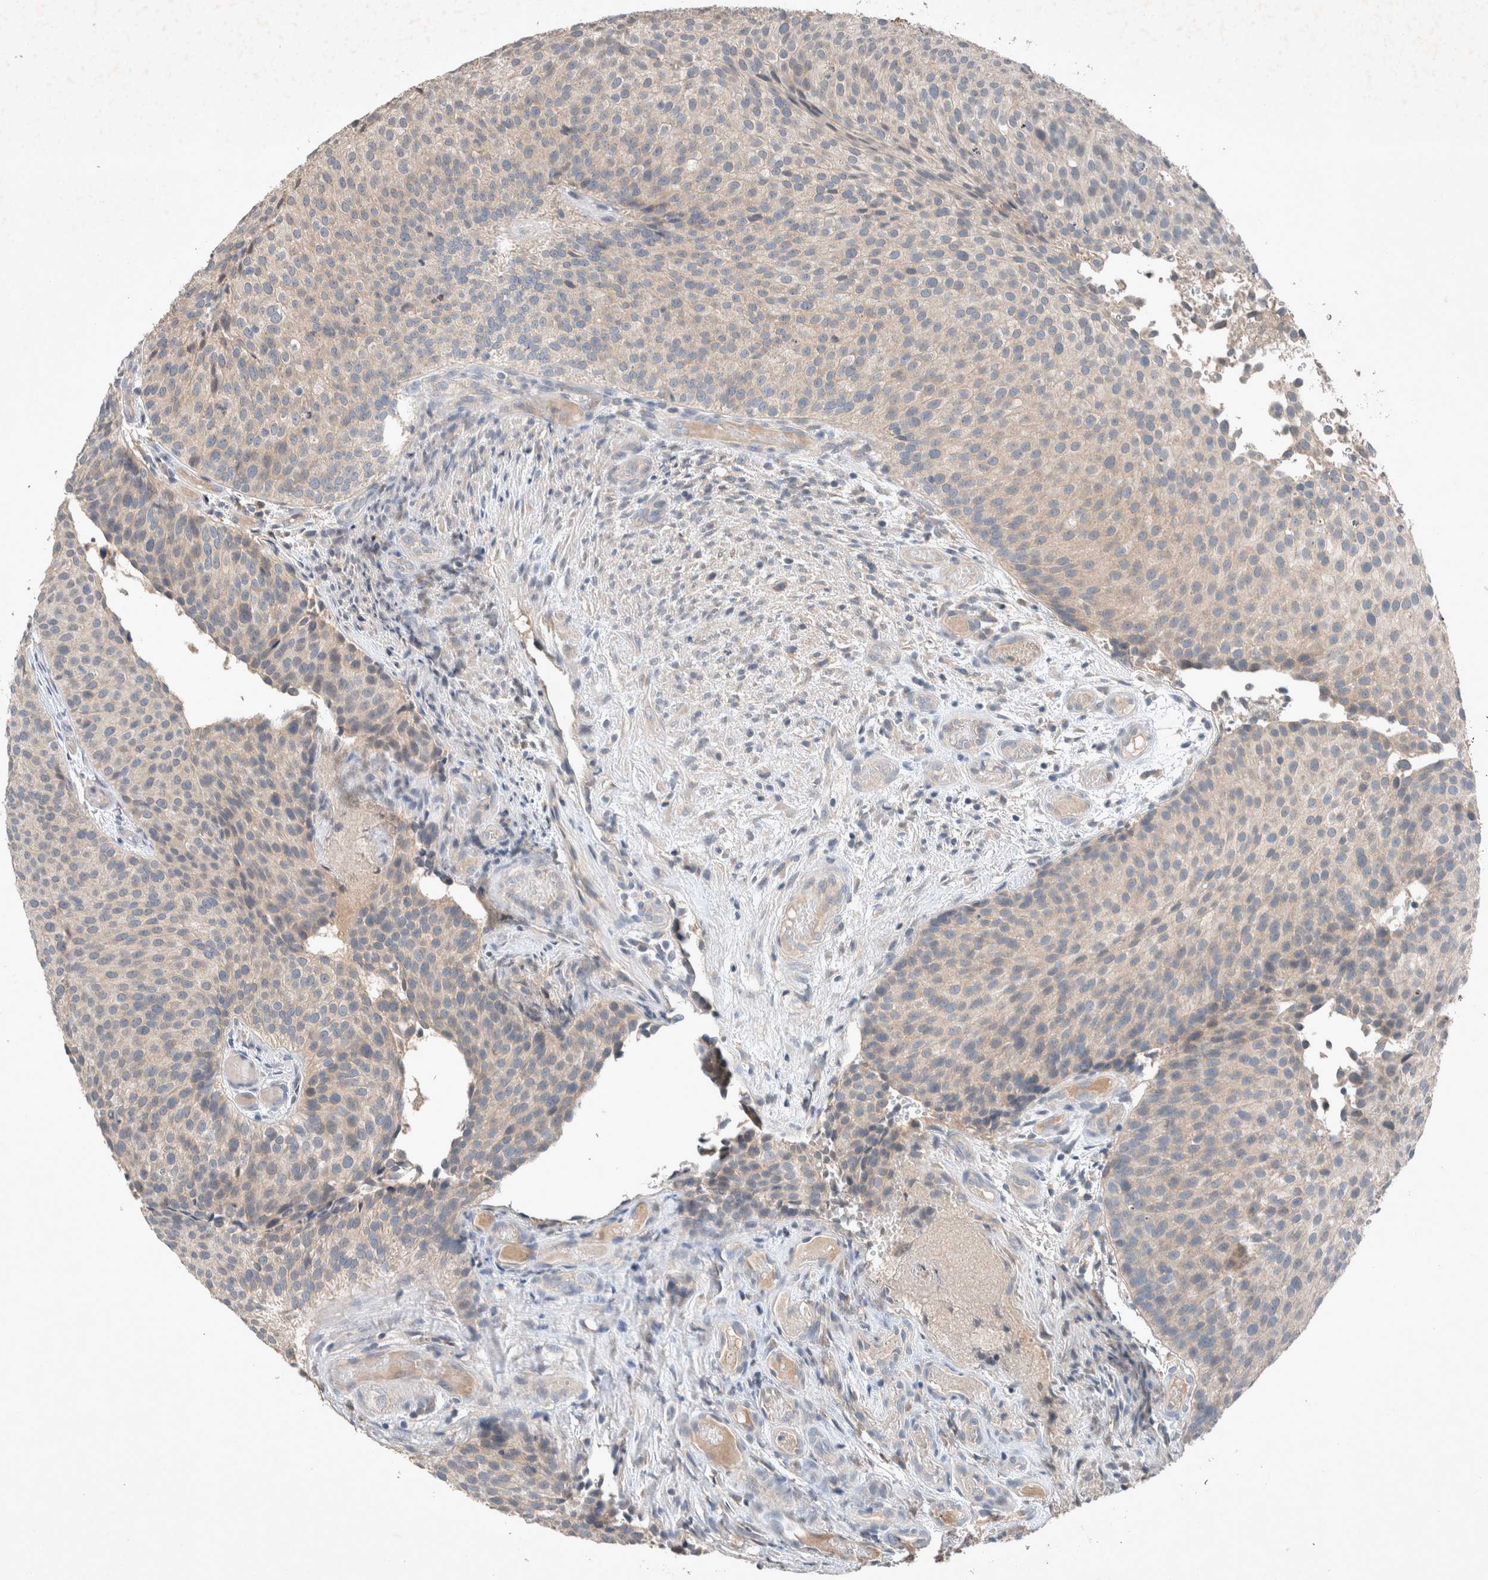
{"staining": {"intensity": "negative", "quantity": "none", "location": "none"}, "tissue": "urothelial cancer", "cell_type": "Tumor cells", "image_type": "cancer", "snomed": [{"axis": "morphology", "description": "Urothelial carcinoma, Low grade"}, {"axis": "topography", "description": "Urinary bladder"}], "caption": "Immunohistochemical staining of human urothelial cancer displays no significant positivity in tumor cells.", "gene": "UGCG", "patient": {"sex": "male", "age": 86}}